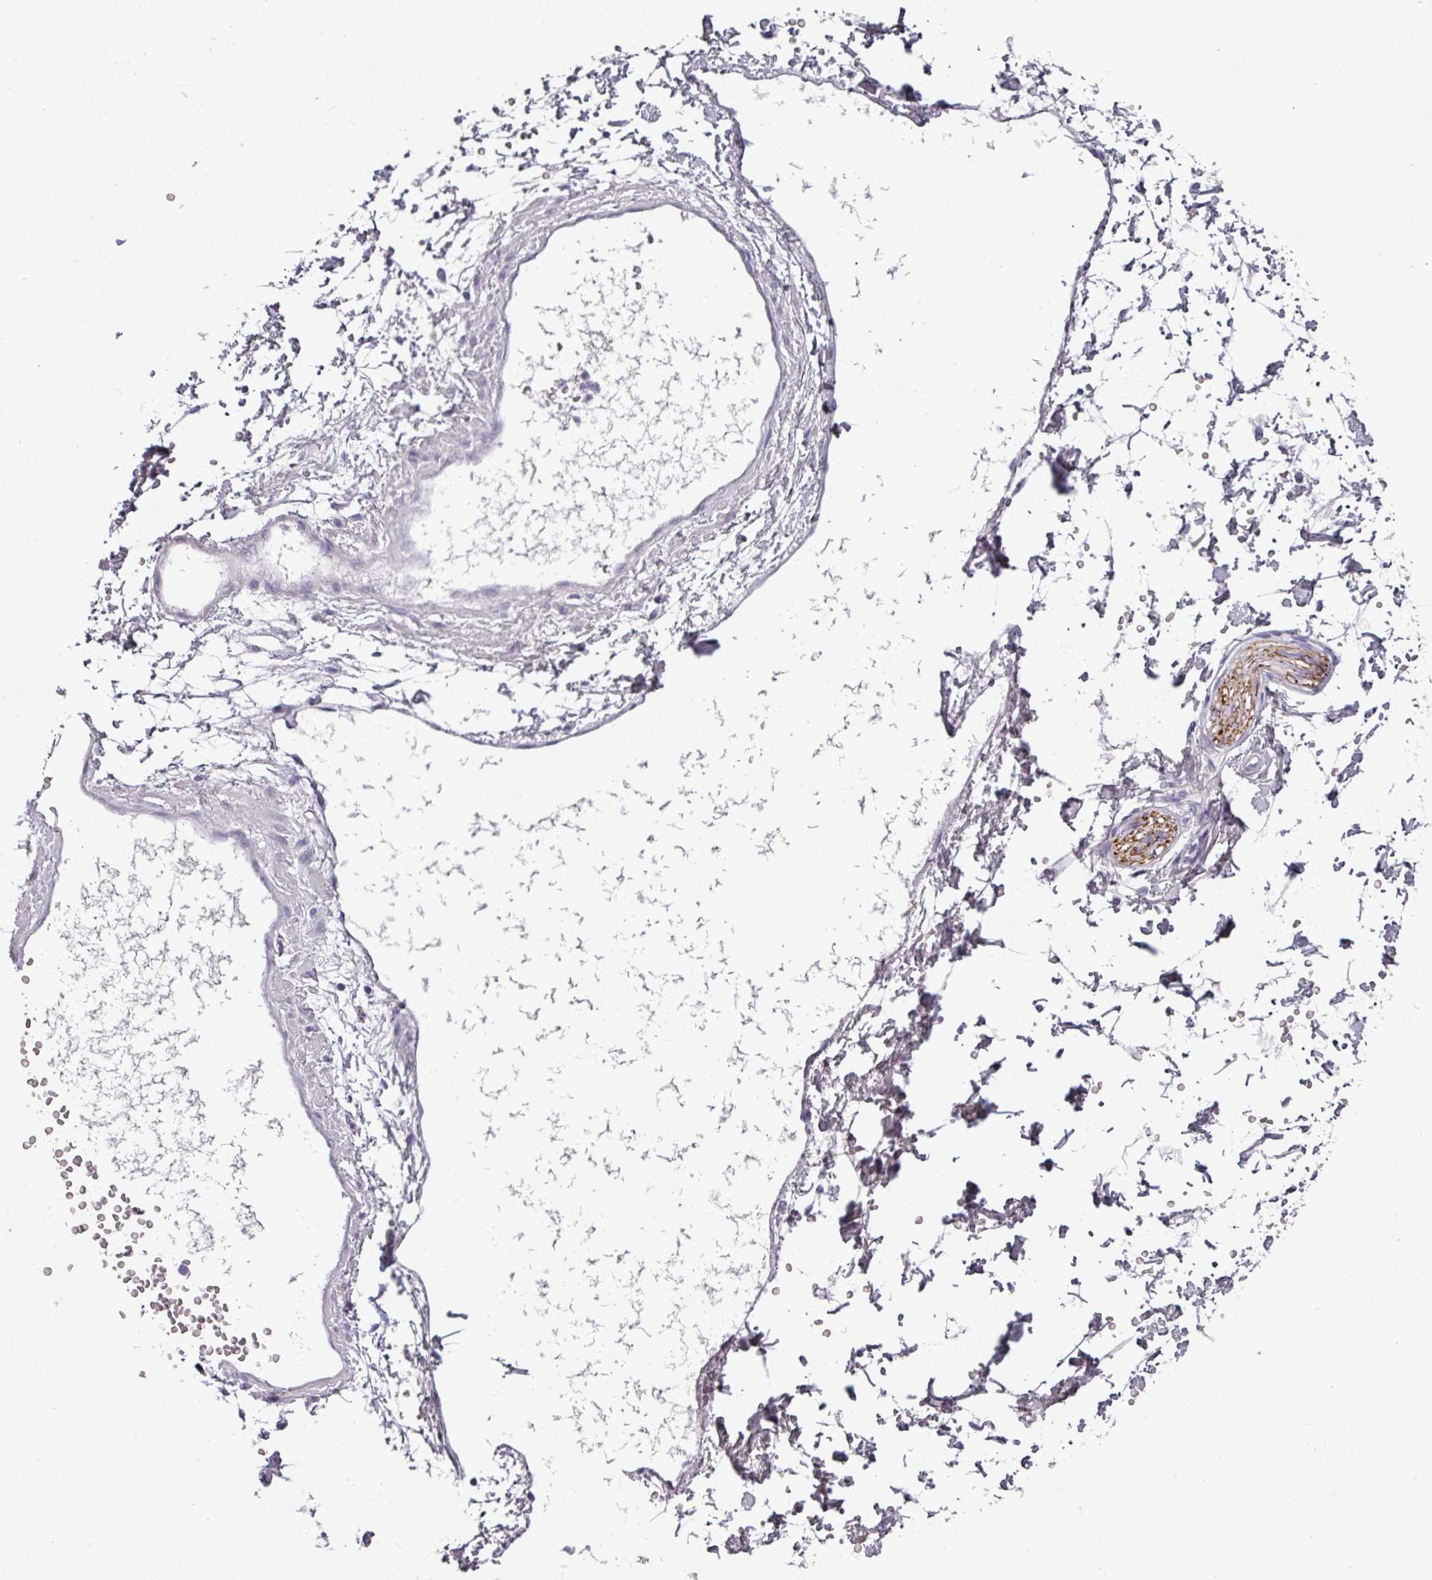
{"staining": {"intensity": "negative", "quantity": "none", "location": "none"}, "tissue": "adipose tissue", "cell_type": "Adipocytes", "image_type": "normal", "snomed": [{"axis": "morphology", "description": "Normal tissue, NOS"}, {"axis": "topography", "description": "Prostate"}, {"axis": "topography", "description": "Peripheral nerve tissue"}], "caption": "Photomicrograph shows no significant protein staining in adipocytes of normal adipose tissue.", "gene": "DNAAF9", "patient": {"sex": "male", "age": 55}}